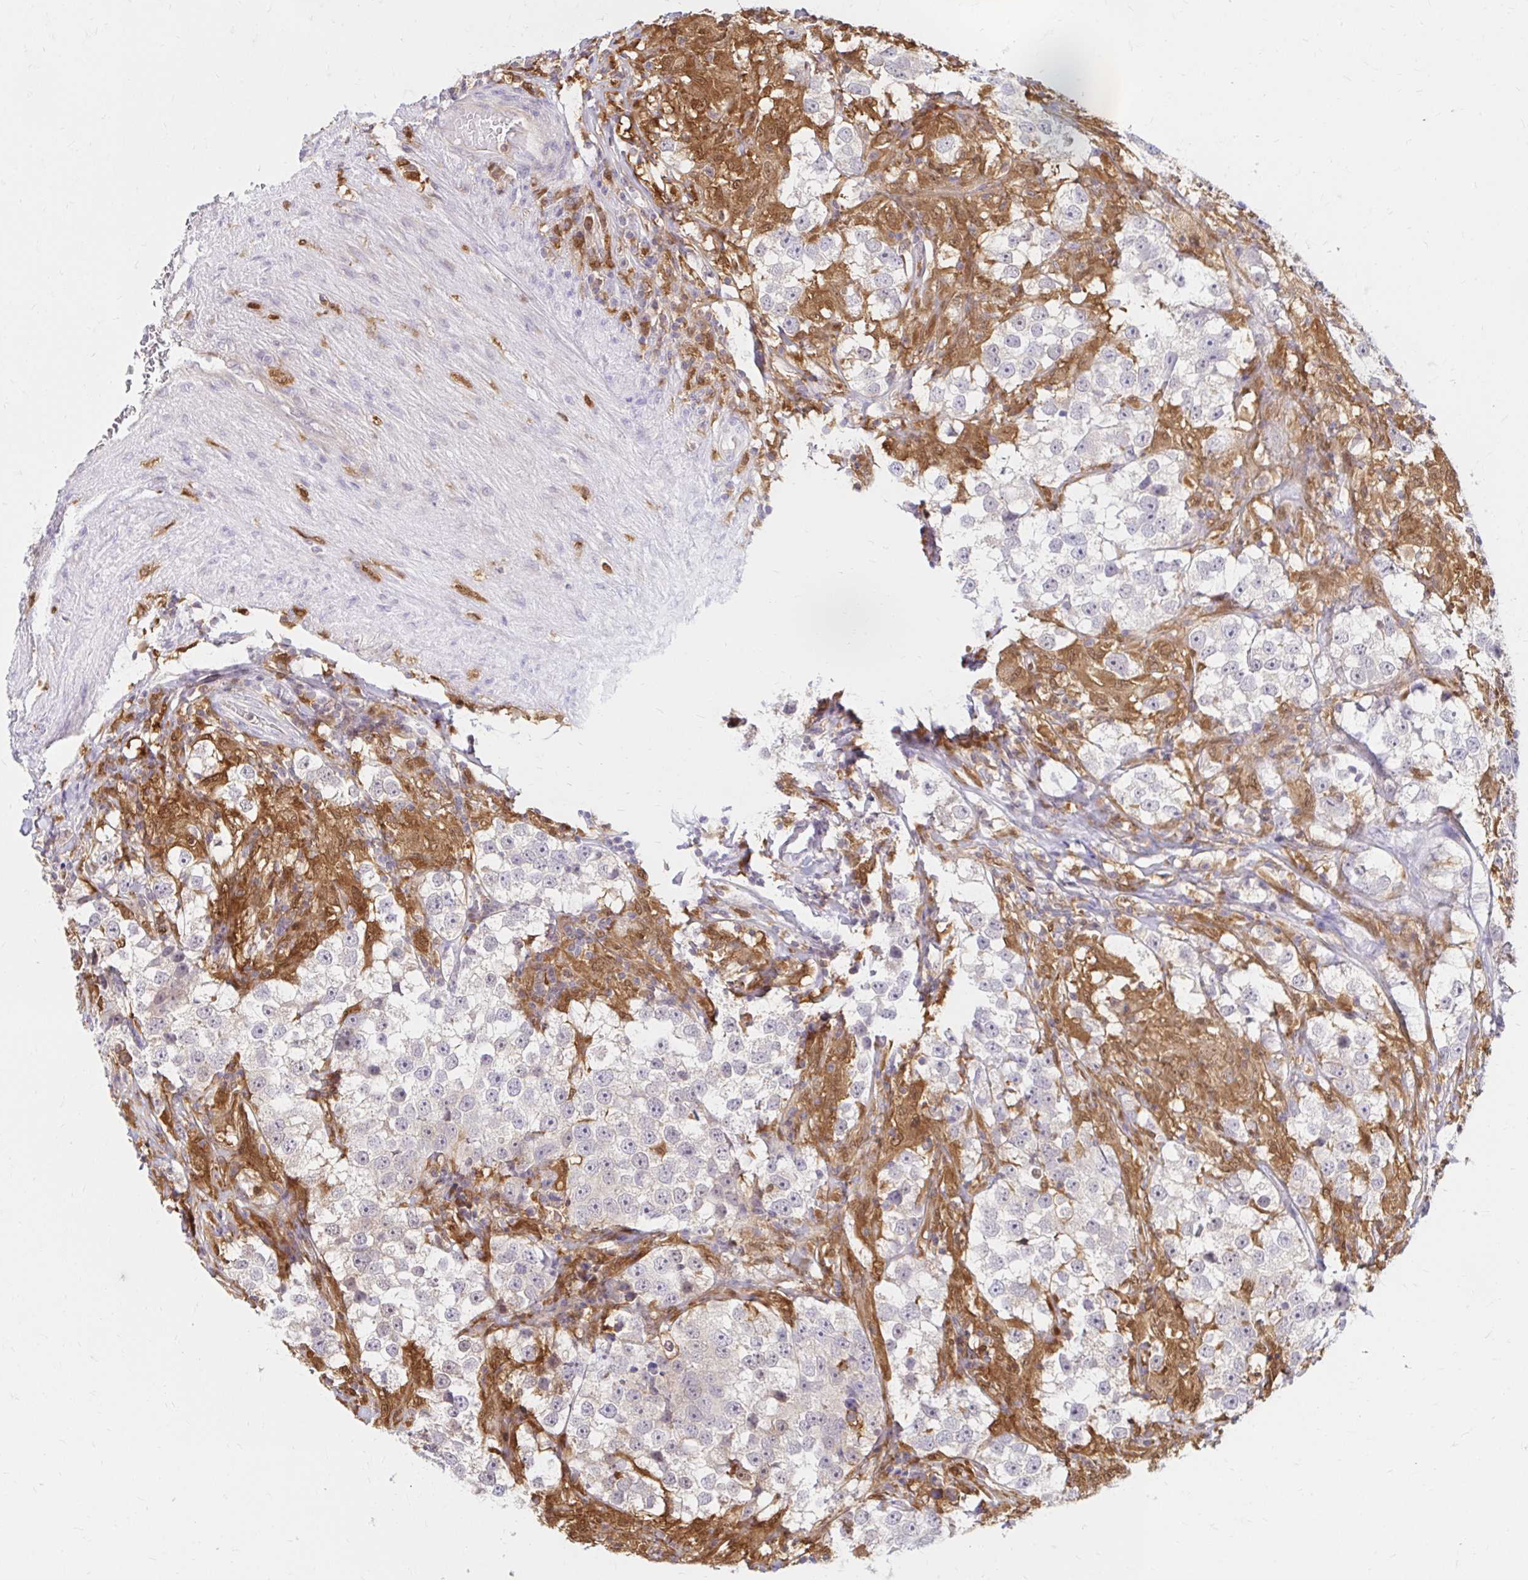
{"staining": {"intensity": "negative", "quantity": "none", "location": "none"}, "tissue": "testis cancer", "cell_type": "Tumor cells", "image_type": "cancer", "snomed": [{"axis": "morphology", "description": "Seminoma, NOS"}, {"axis": "topography", "description": "Testis"}], "caption": "There is no significant staining in tumor cells of seminoma (testis).", "gene": "PYCARD", "patient": {"sex": "male", "age": 46}}